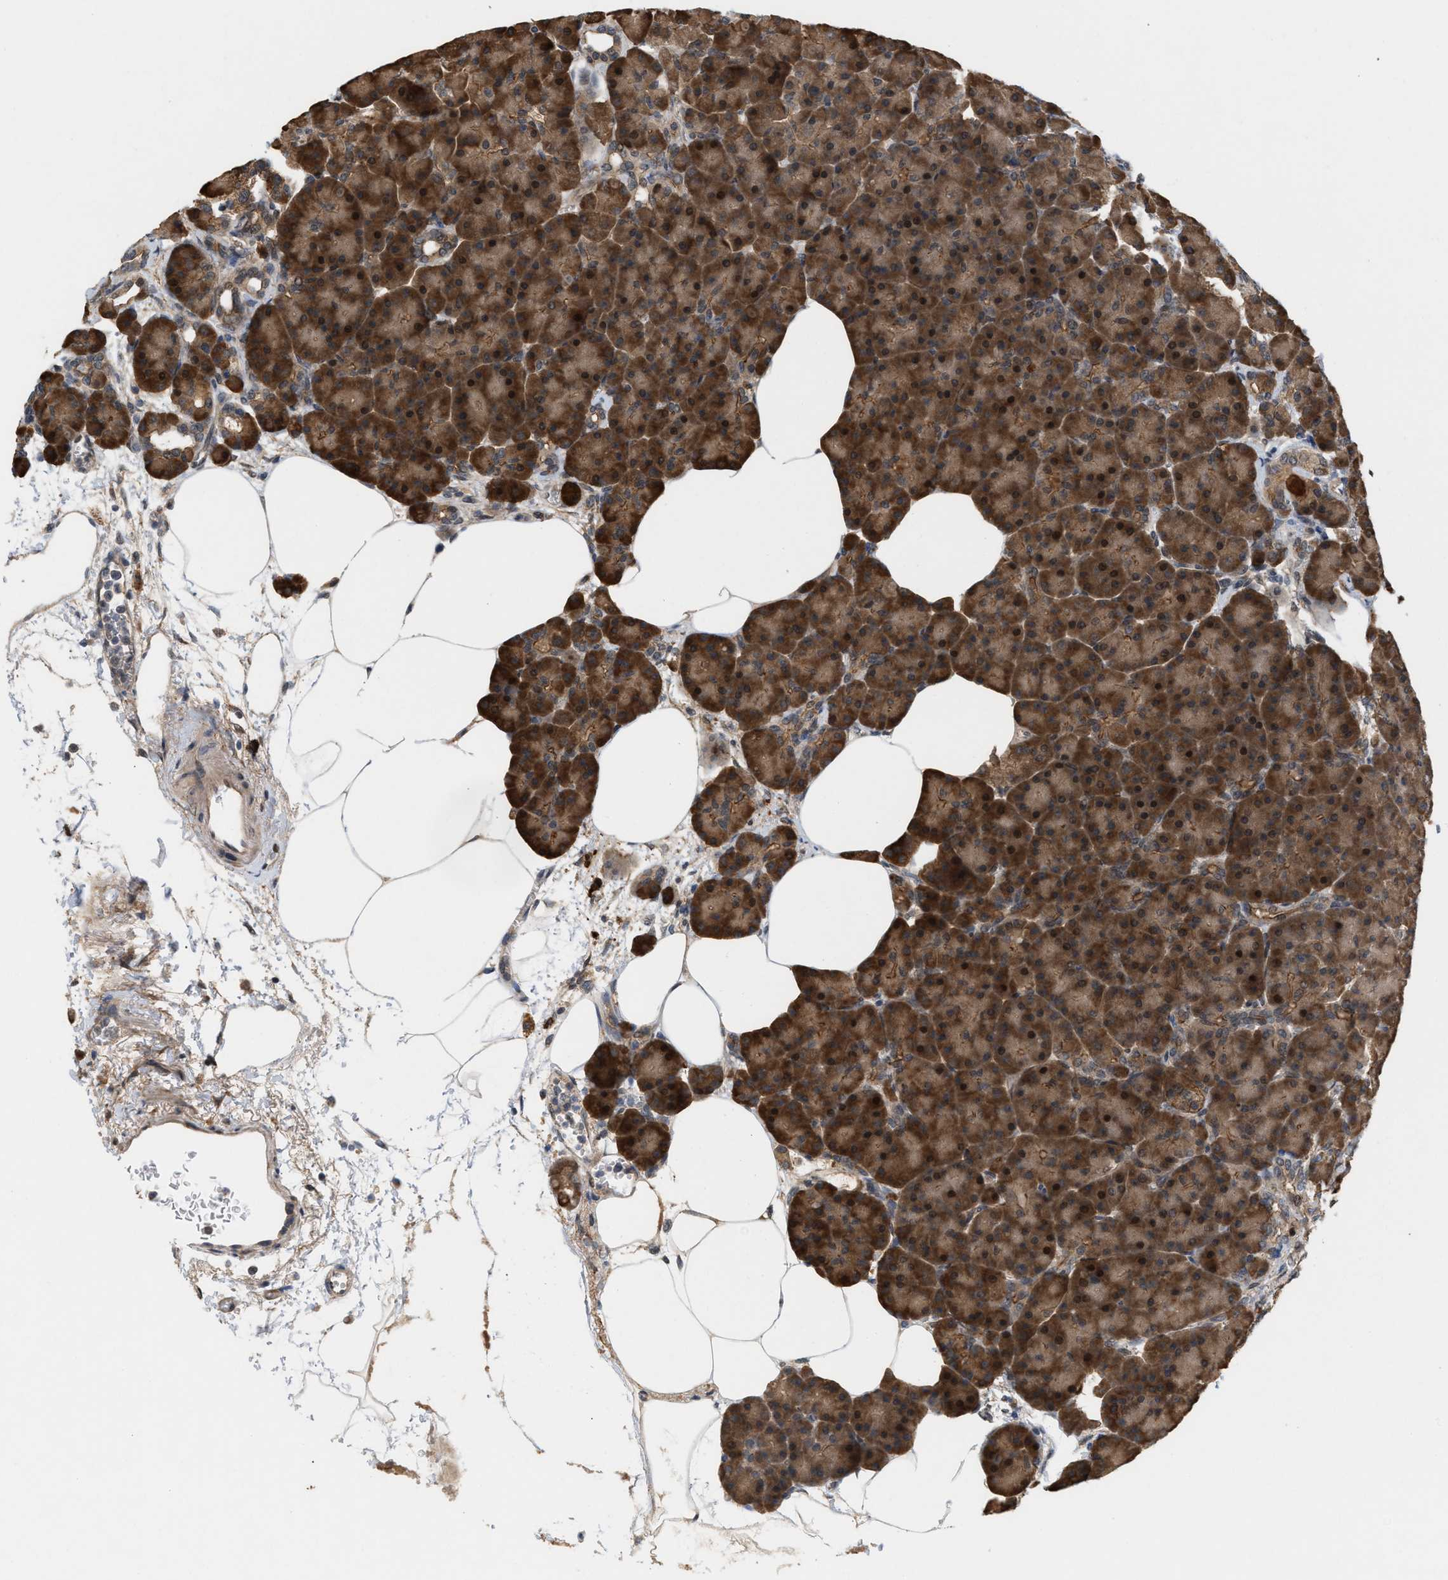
{"staining": {"intensity": "strong", "quantity": ">75%", "location": "cytoplasmic/membranous,nuclear"}, "tissue": "pancreas", "cell_type": "Exocrine glandular cells", "image_type": "normal", "snomed": [{"axis": "morphology", "description": "Normal tissue, NOS"}, {"axis": "topography", "description": "Pancreas"}], "caption": "A high amount of strong cytoplasmic/membranous,nuclear staining is appreciated in approximately >75% of exocrine glandular cells in benign pancreas. The staining was performed using DAB (3,3'-diaminobenzidine), with brown indicating positive protein expression. Nuclei are stained blue with hematoxylin.", "gene": "MFSD6", "patient": {"sex": "female", "age": 70}}